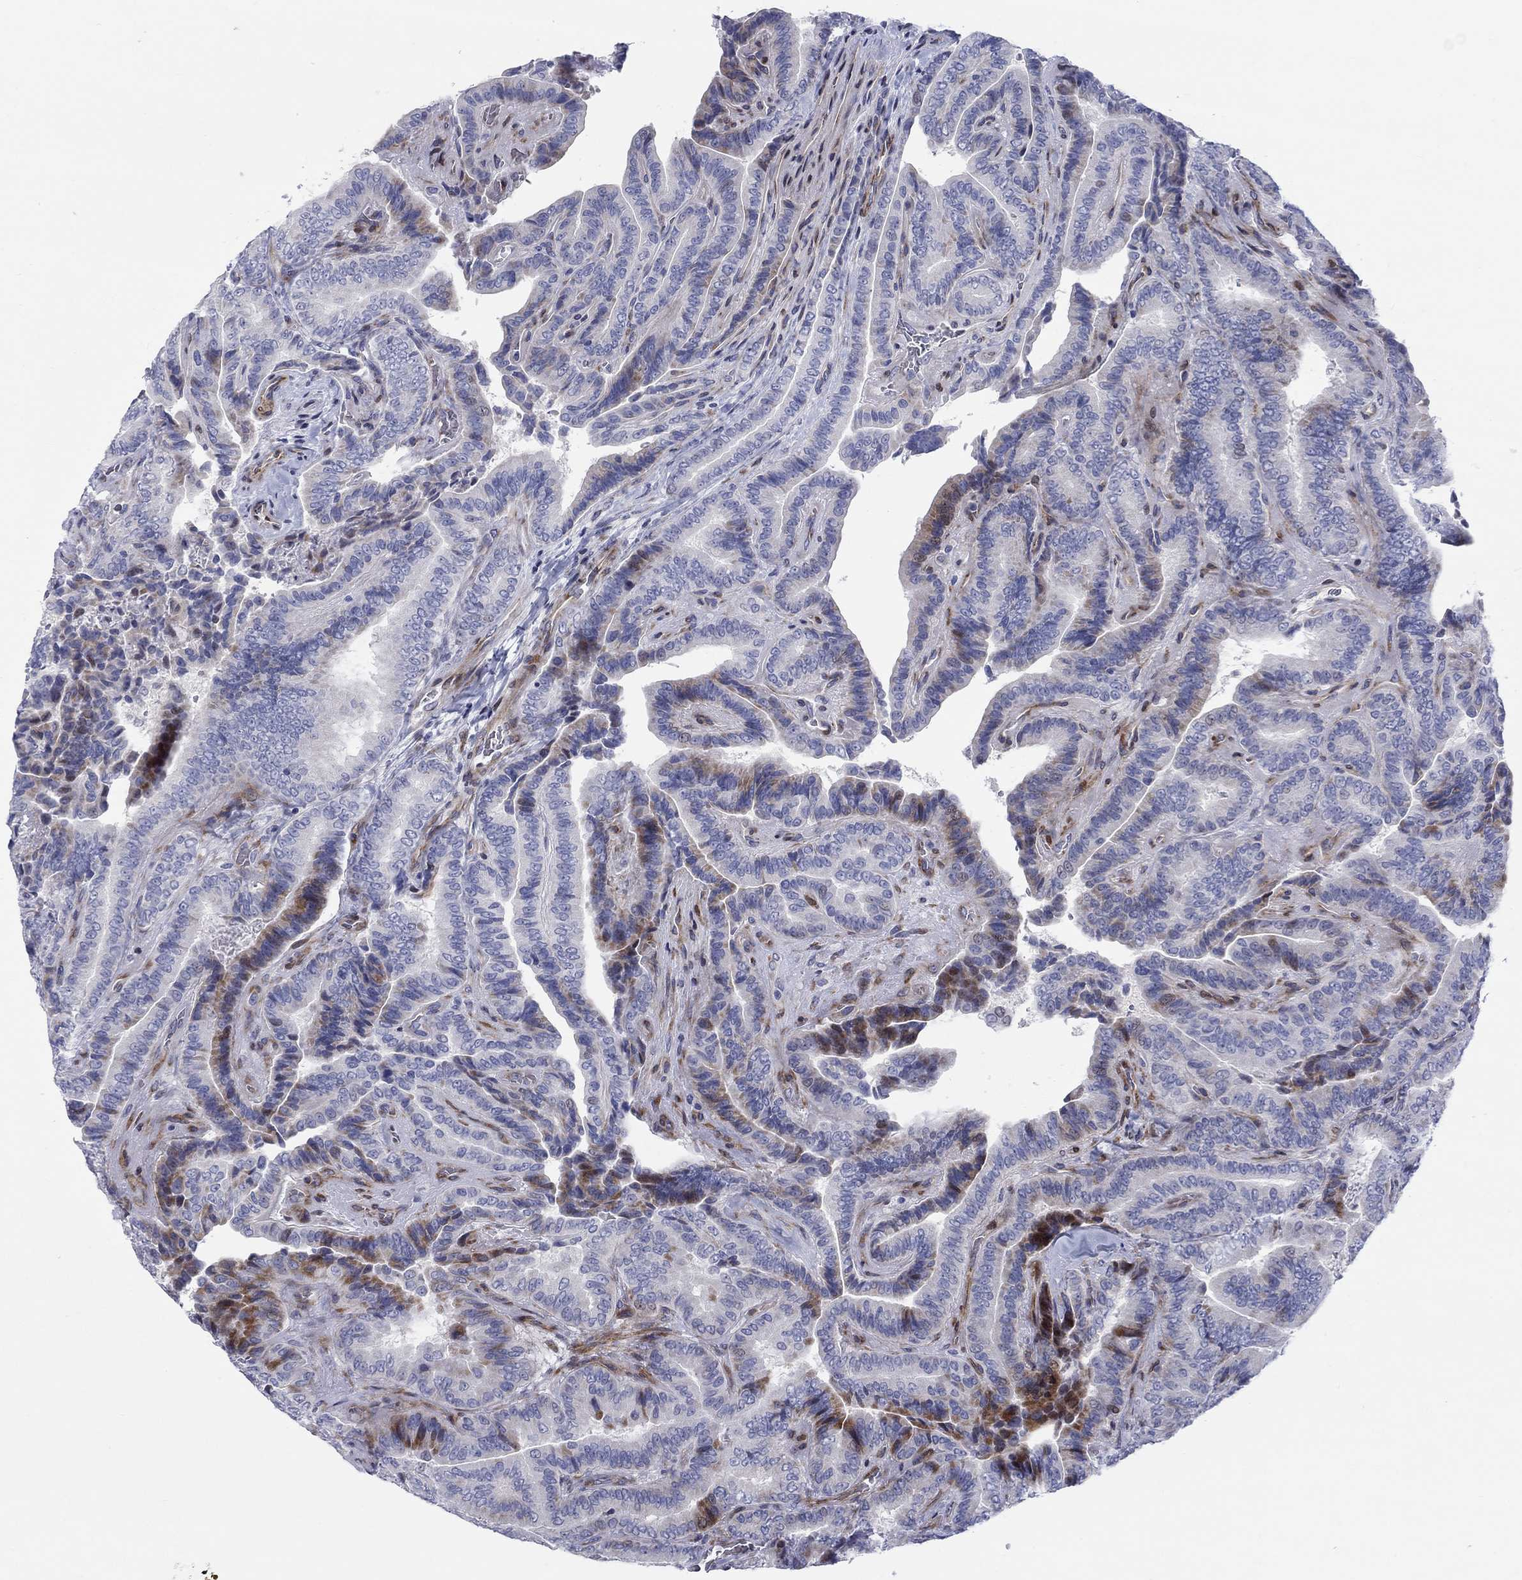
{"staining": {"intensity": "moderate", "quantity": "<25%", "location": "cytoplasmic/membranous"}, "tissue": "thyroid cancer", "cell_type": "Tumor cells", "image_type": "cancer", "snomed": [{"axis": "morphology", "description": "Papillary adenocarcinoma, NOS"}, {"axis": "topography", "description": "Thyroid gland"}], "caption": "This is an image of IHC staining of thyroid cancer (papillary adenocarcinoma), which shows moderate staining in the cytoplasmic/membranous of tumor cells.", "gene": "ARHGAP36", "patient": {"sex": "male", "age": 61}}